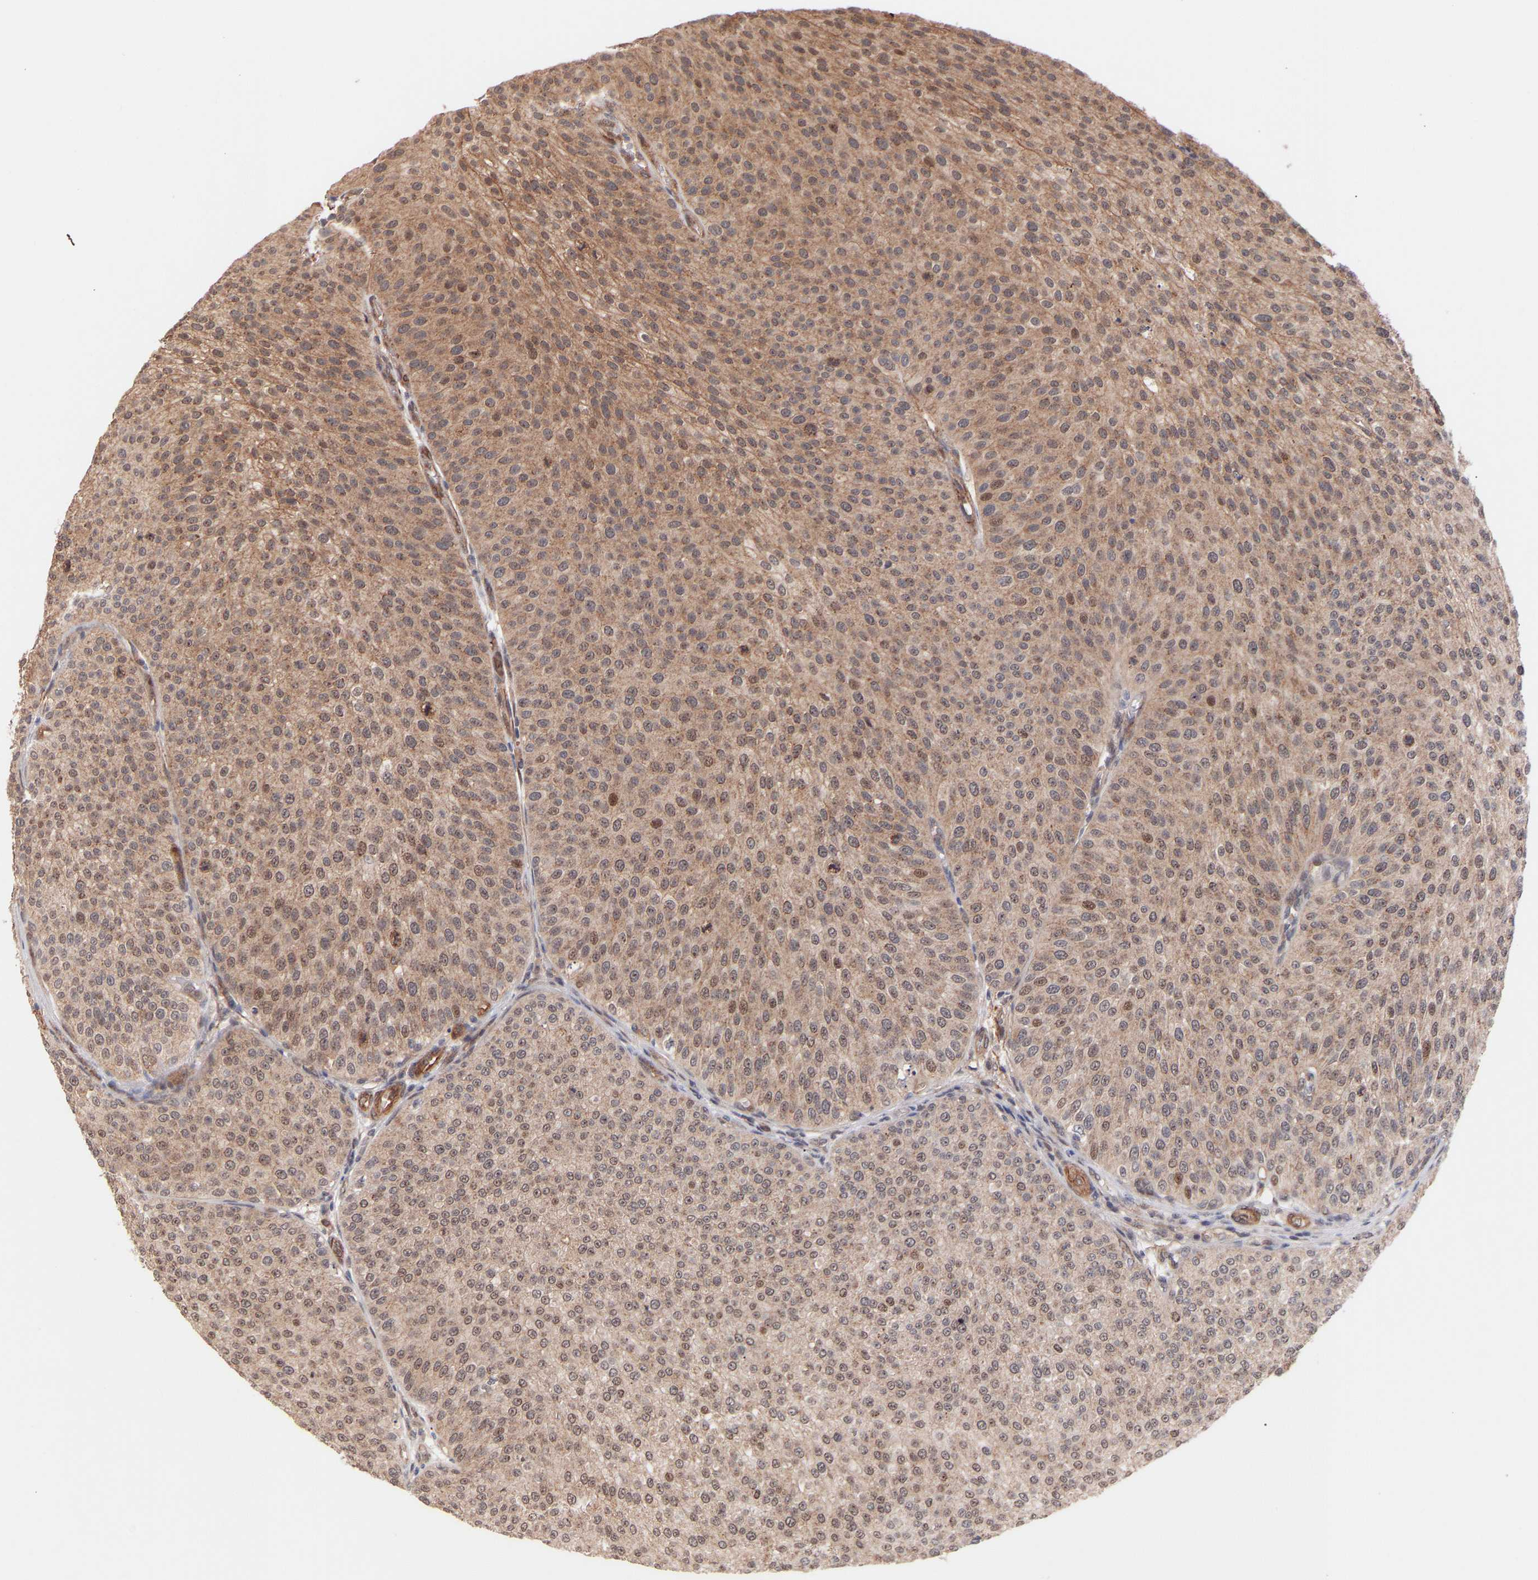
{"staining": {"intensity": "moderate", "quantity": ">75%", "location": "cytoplasmic/membranous,nuclear"}, "tissue": "urothelial cancer", "cell_type": "Tumor cells", "image_type": "cancer", "snomed": [{"axis": "morphology", "description": "Urothelial carcinoma, Low grade"}, {"axis": "topography", "description": "Smooth muscle"}, {"axis": "topography", "description": "Urinary bladder"}], "caption": "The image exhibits staining of urothelial carcinoma (low-grade), revealing moderate cytoplasmic/membranous and nuclear protein positivity (brown color) within tumor cells.", "gene": "PDLIM5", "patient": {"sex": "male", "age": 60}}